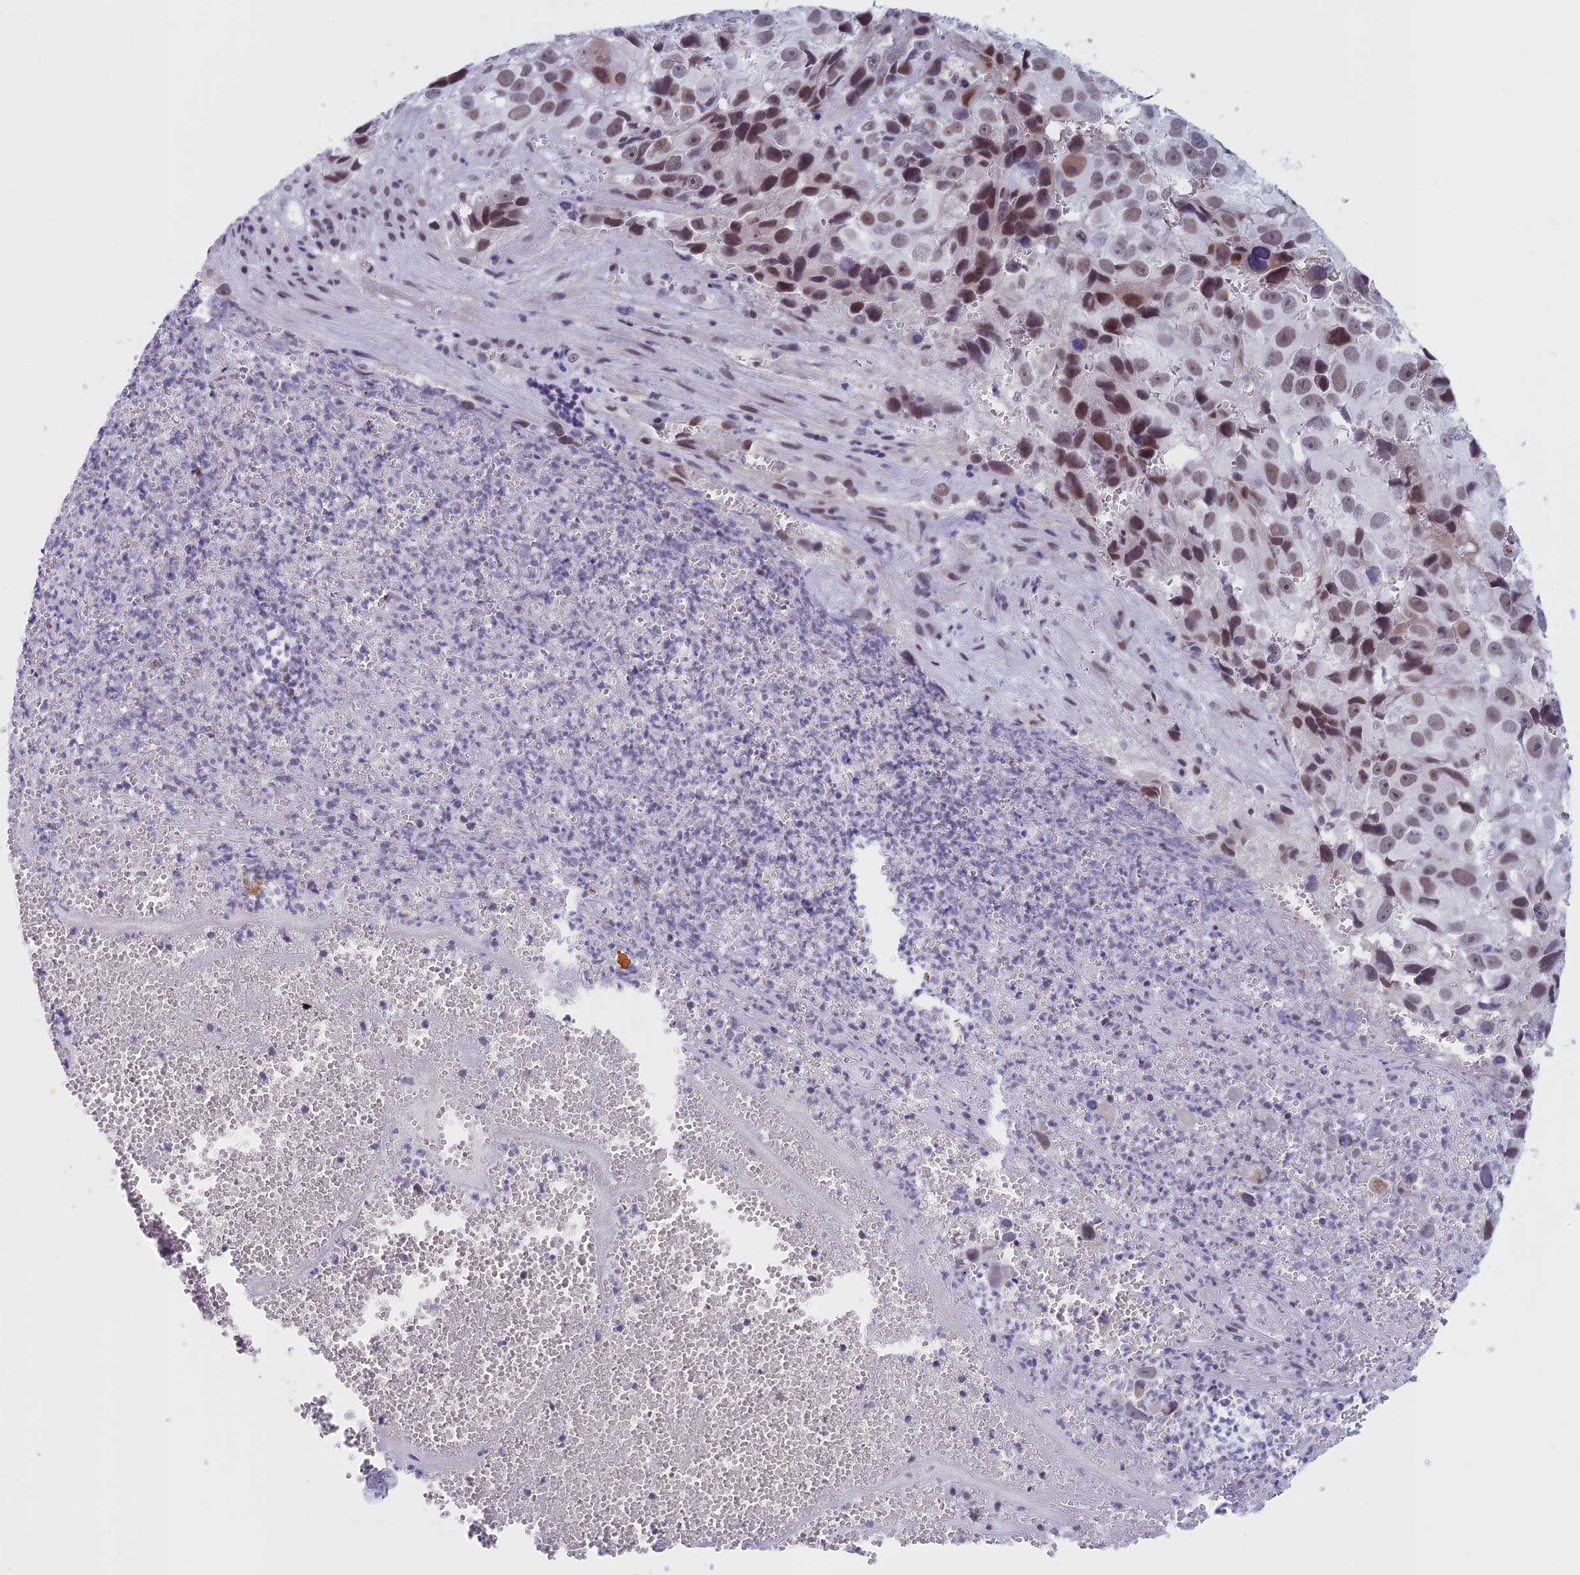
{"staining": {"intensity": "moderate", "quantity": ">75%", "location": "nuclear"}, "tissue": "melanoma", "cell_type": "Tumor cells", "image_type": "cancer", "snomed": [{"axis": "morphology", "description": "Malignant melanoma, NOS"}, {"axis": "topography", "description": "Skin"}], "caption": "Malignant melanoma stained with a protein marker exhibits moderate staining in tumor cells.", "gene": "ASH2L", "patient": {"sex": "male", "age": 84}}